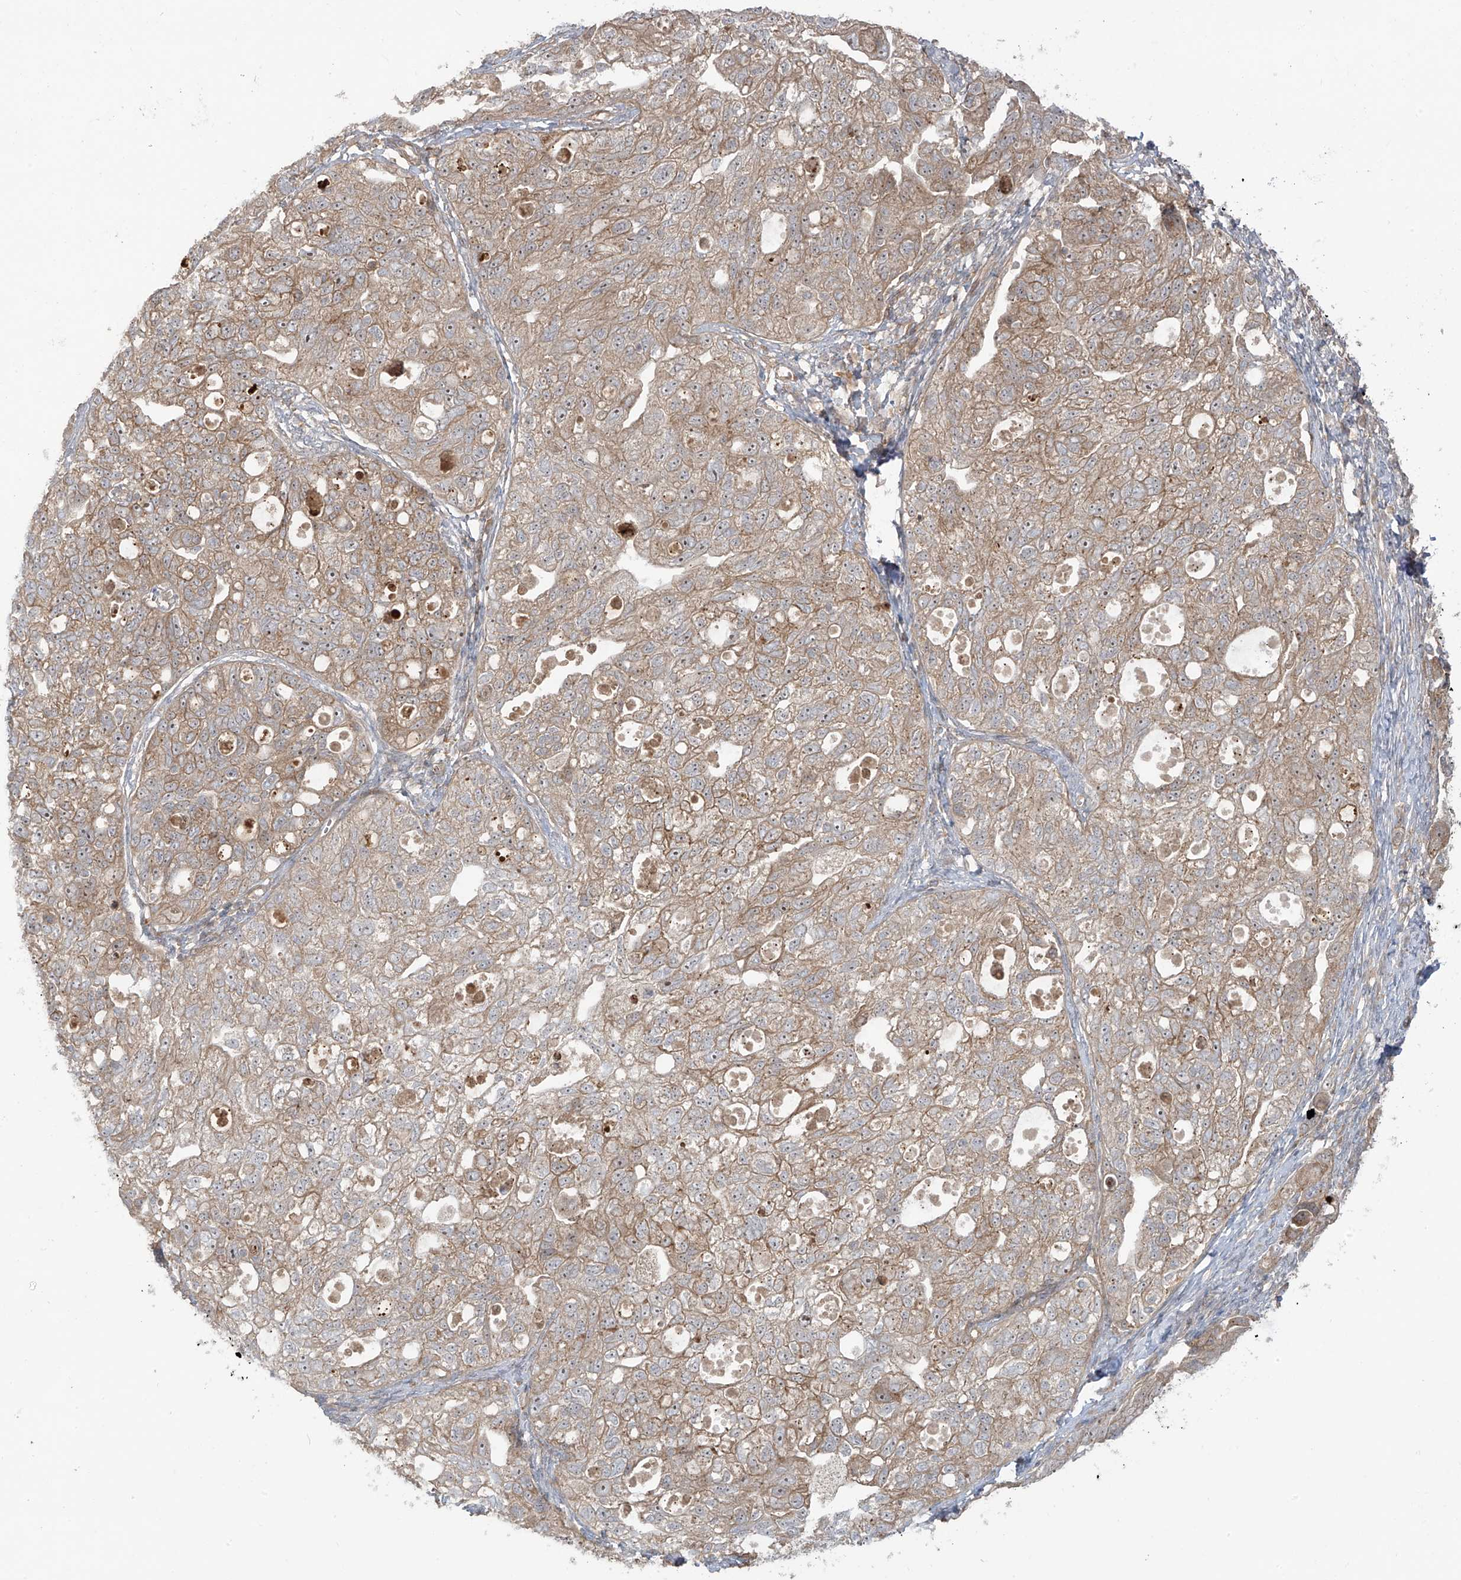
{"staining": {"intensity": "weak", "quantity": ">75%", "location": "cytoplasmic/membranous"}, "tissue": "ovarian cancer", "cell_type": "Tumor cells", "image_type": "cancer", "snomed": [{"axis": "morphology", "description": "Carcinoma, NOS"}, {"axis": "morphology", "description": "Cystadenocarcinoma, serous, NOS"}, {"axis": "topography", "description": "Ovary"}], "caption": "Human ovarian cancer (carcinoma) stained with a protein marker reveals weak staining in tumor cells.", "gene": "ENTR1", "patient": {"sex": "female", "age": 69}}